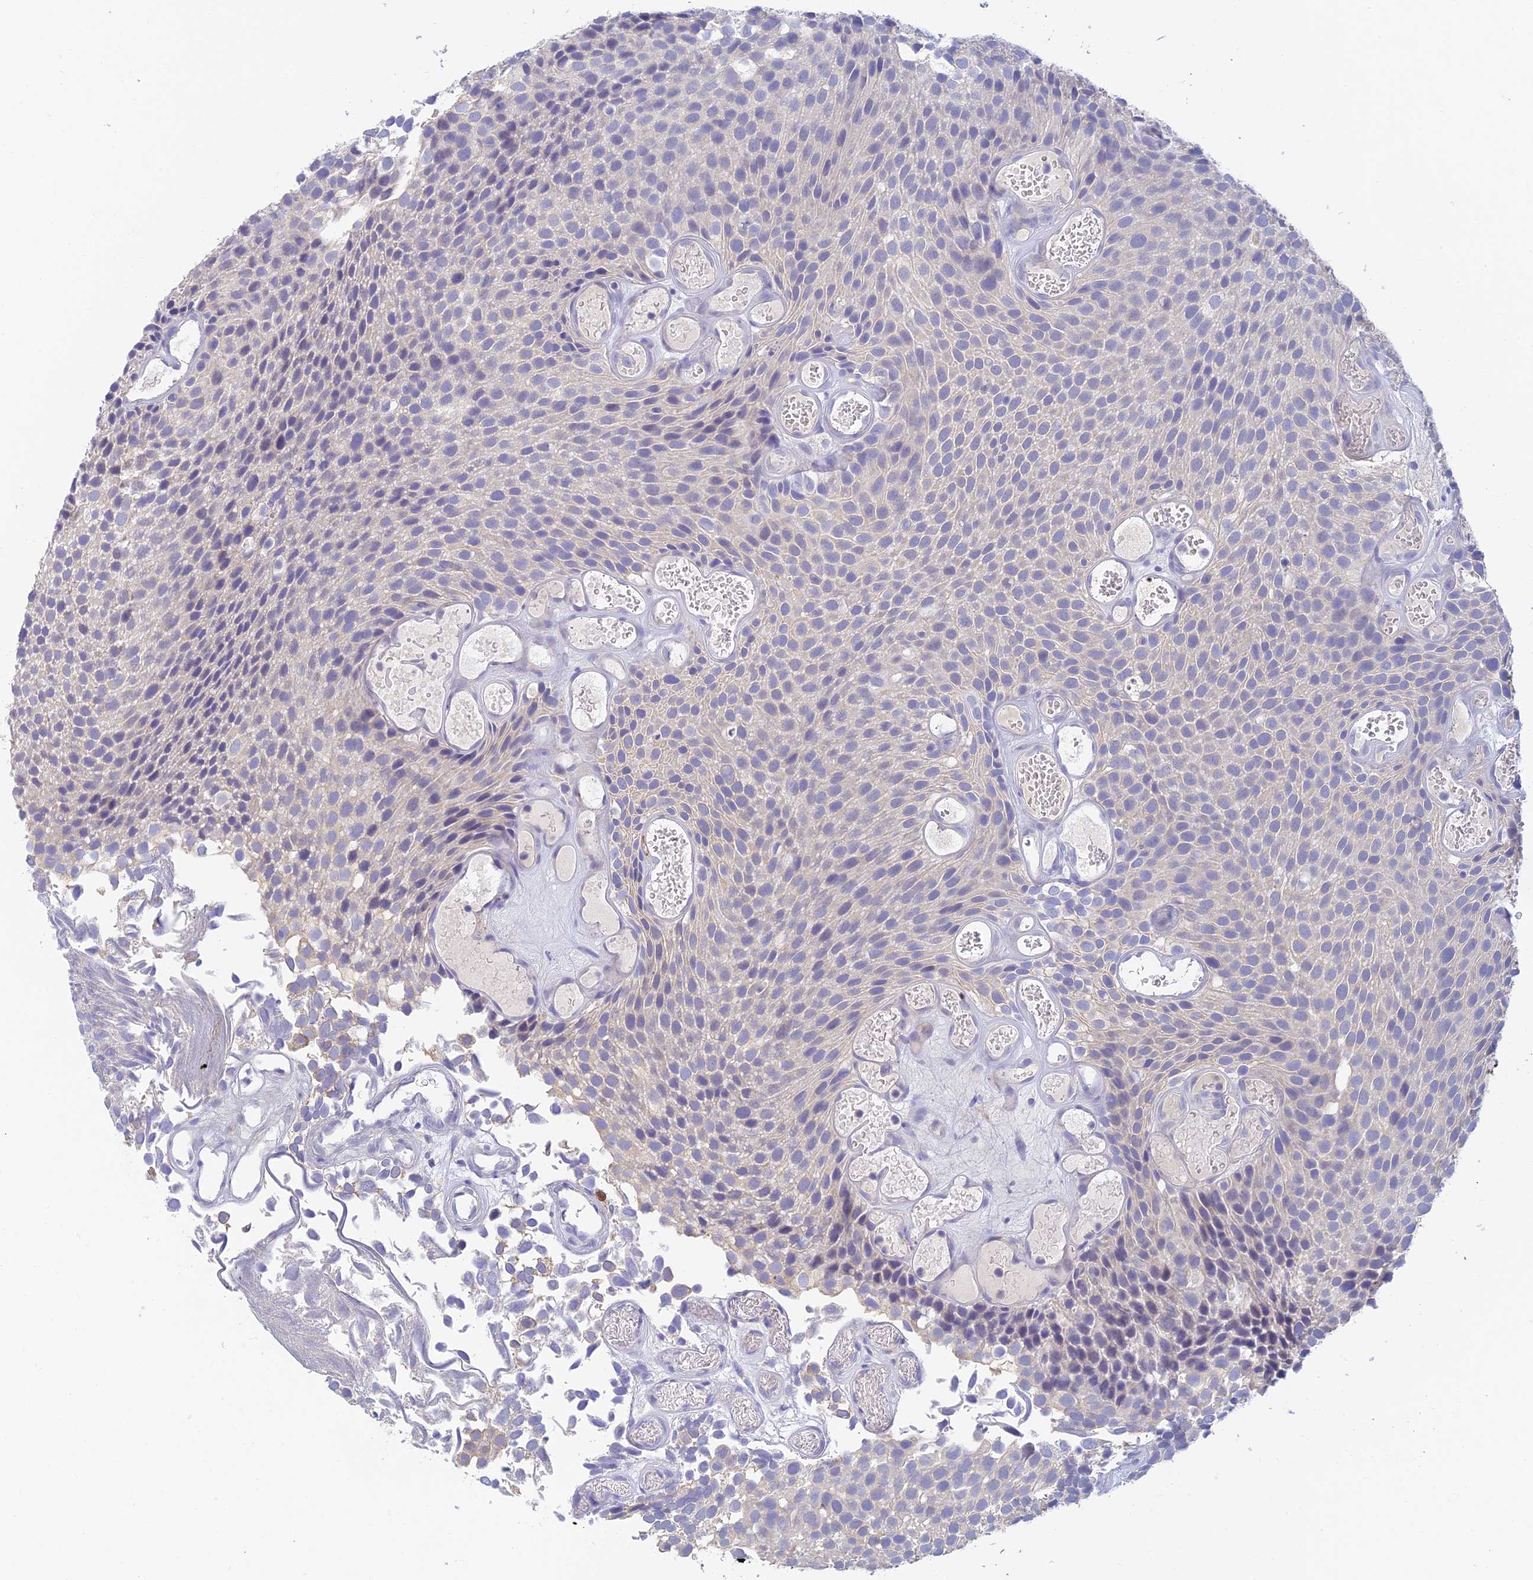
{"staining": {"intensity": "negative", "quantity": "none", "location": "none"}, "tissue": "urothelial cancer", "cell_type": "Tumor cells", "image_type": "cancer", "snomed": [{"axis": "morphology", "description": "Urothelial carcinoma, Low grade"}, {"axis": "topography", "description": "Urinary bladder"}], "caption": "A photomicrograph of human urothelial cancer is negative for staining in tumor cells.", "gene": "INTS13", "patient": {"sex": "male", "age": 89}}